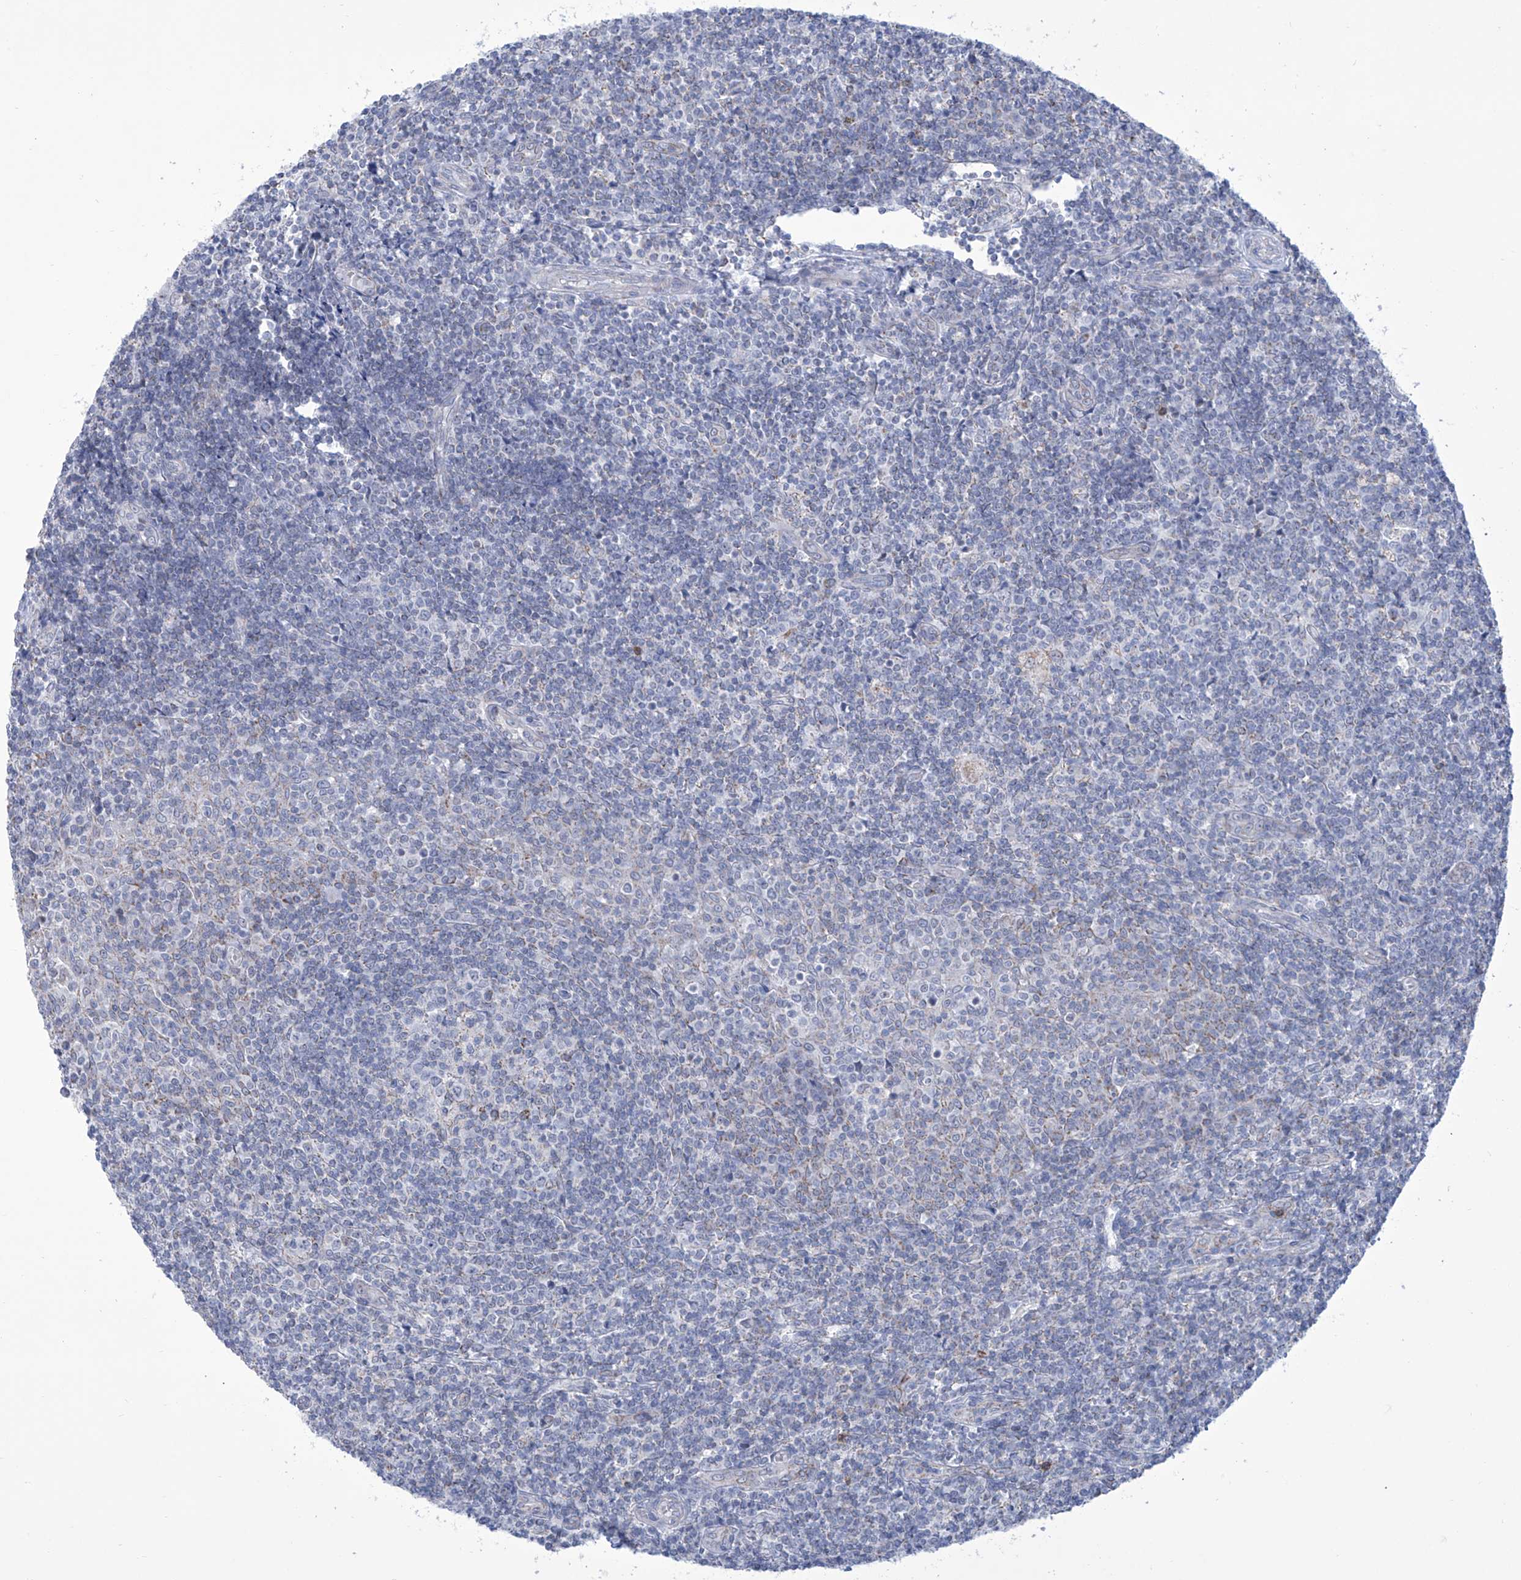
{"staining": {"intensity": "negative", "quantity": "none", "location": "none"}, "tissue": "tonsil", "cell_type": "Germinal center cells", "image_type": "normal", "snomed": [{"axis": "morphology", "description": "Normal tissue, NOS"}, {"axis": "topography", "description": "Tonsil"}], "caption": "Protein analysis of benign tonsil exhibits no significant positivity in germinal center cells. (Immunohistochemistry (ihc), brightfield microscopy, high magnification).", "gene": "ALDH6A1", "patient": {"sex": "female", "age": 19}}